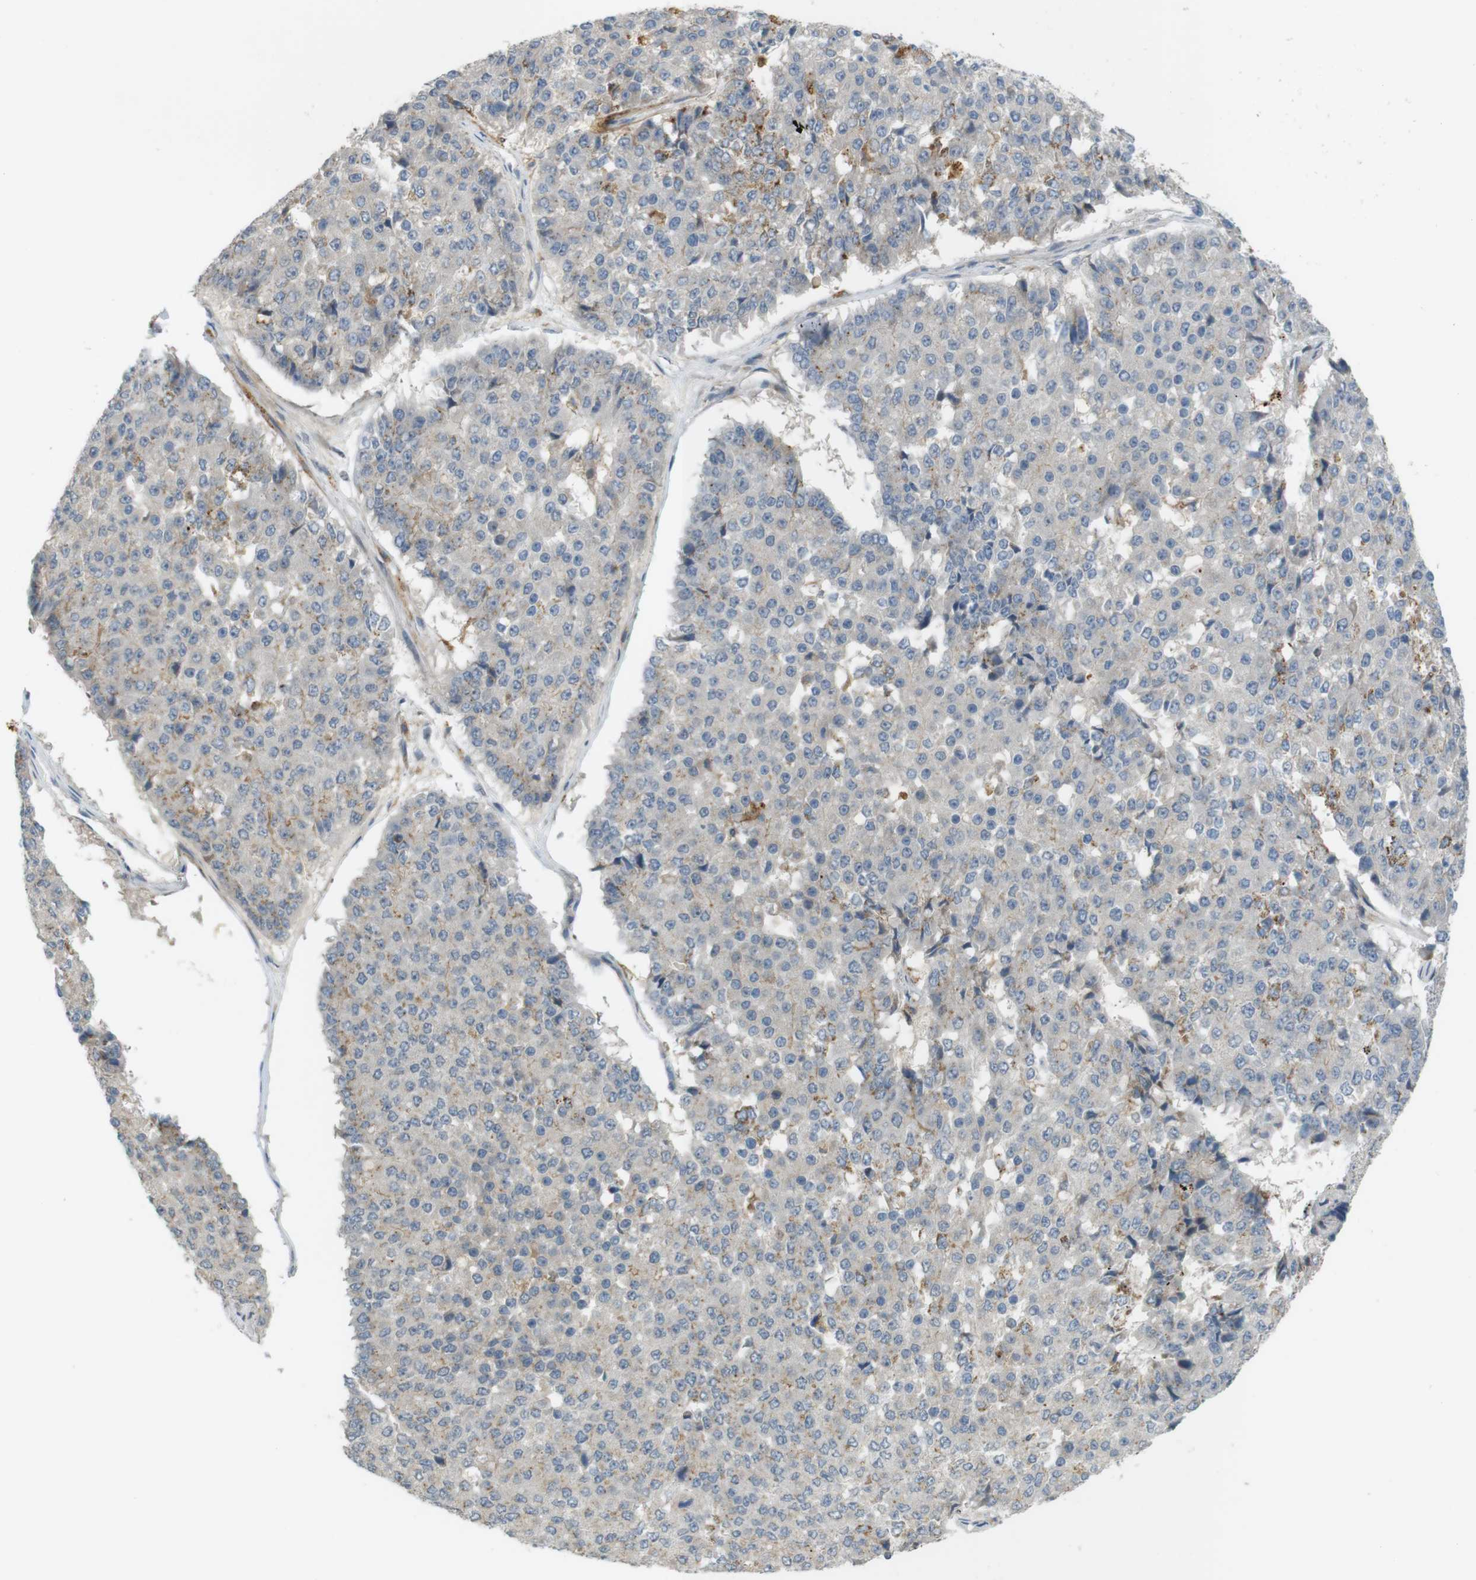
{"staining": {"intensity": "weak", "quantity": "25%-75%", "location": "cytoplasmic/membranous"}, "tissue": "pancreatic cancer", "cell_type": "Tumor cells", "image_type": "cancer", "snomed": [{"axis": "morphology", "description": "Adenocarcinoma, NOS"}, {"axis": "topography", "description": "Pancreas"}], "caption": "High-power microscopy captured an immunohistochemistry (IHC) histopathology image of adenocarcinoma (pancreatic), revealing weak cytoplasmic/membranous staining in about 25%-75% of tumor cells. The staining was performed using DAB to visualize the protein expression in brown, while the nuclei were stained in blue with hematoxylin (Magnification: 20x).", "gene": "UGT8", "patient": {"sex": "male", "age": 50}}